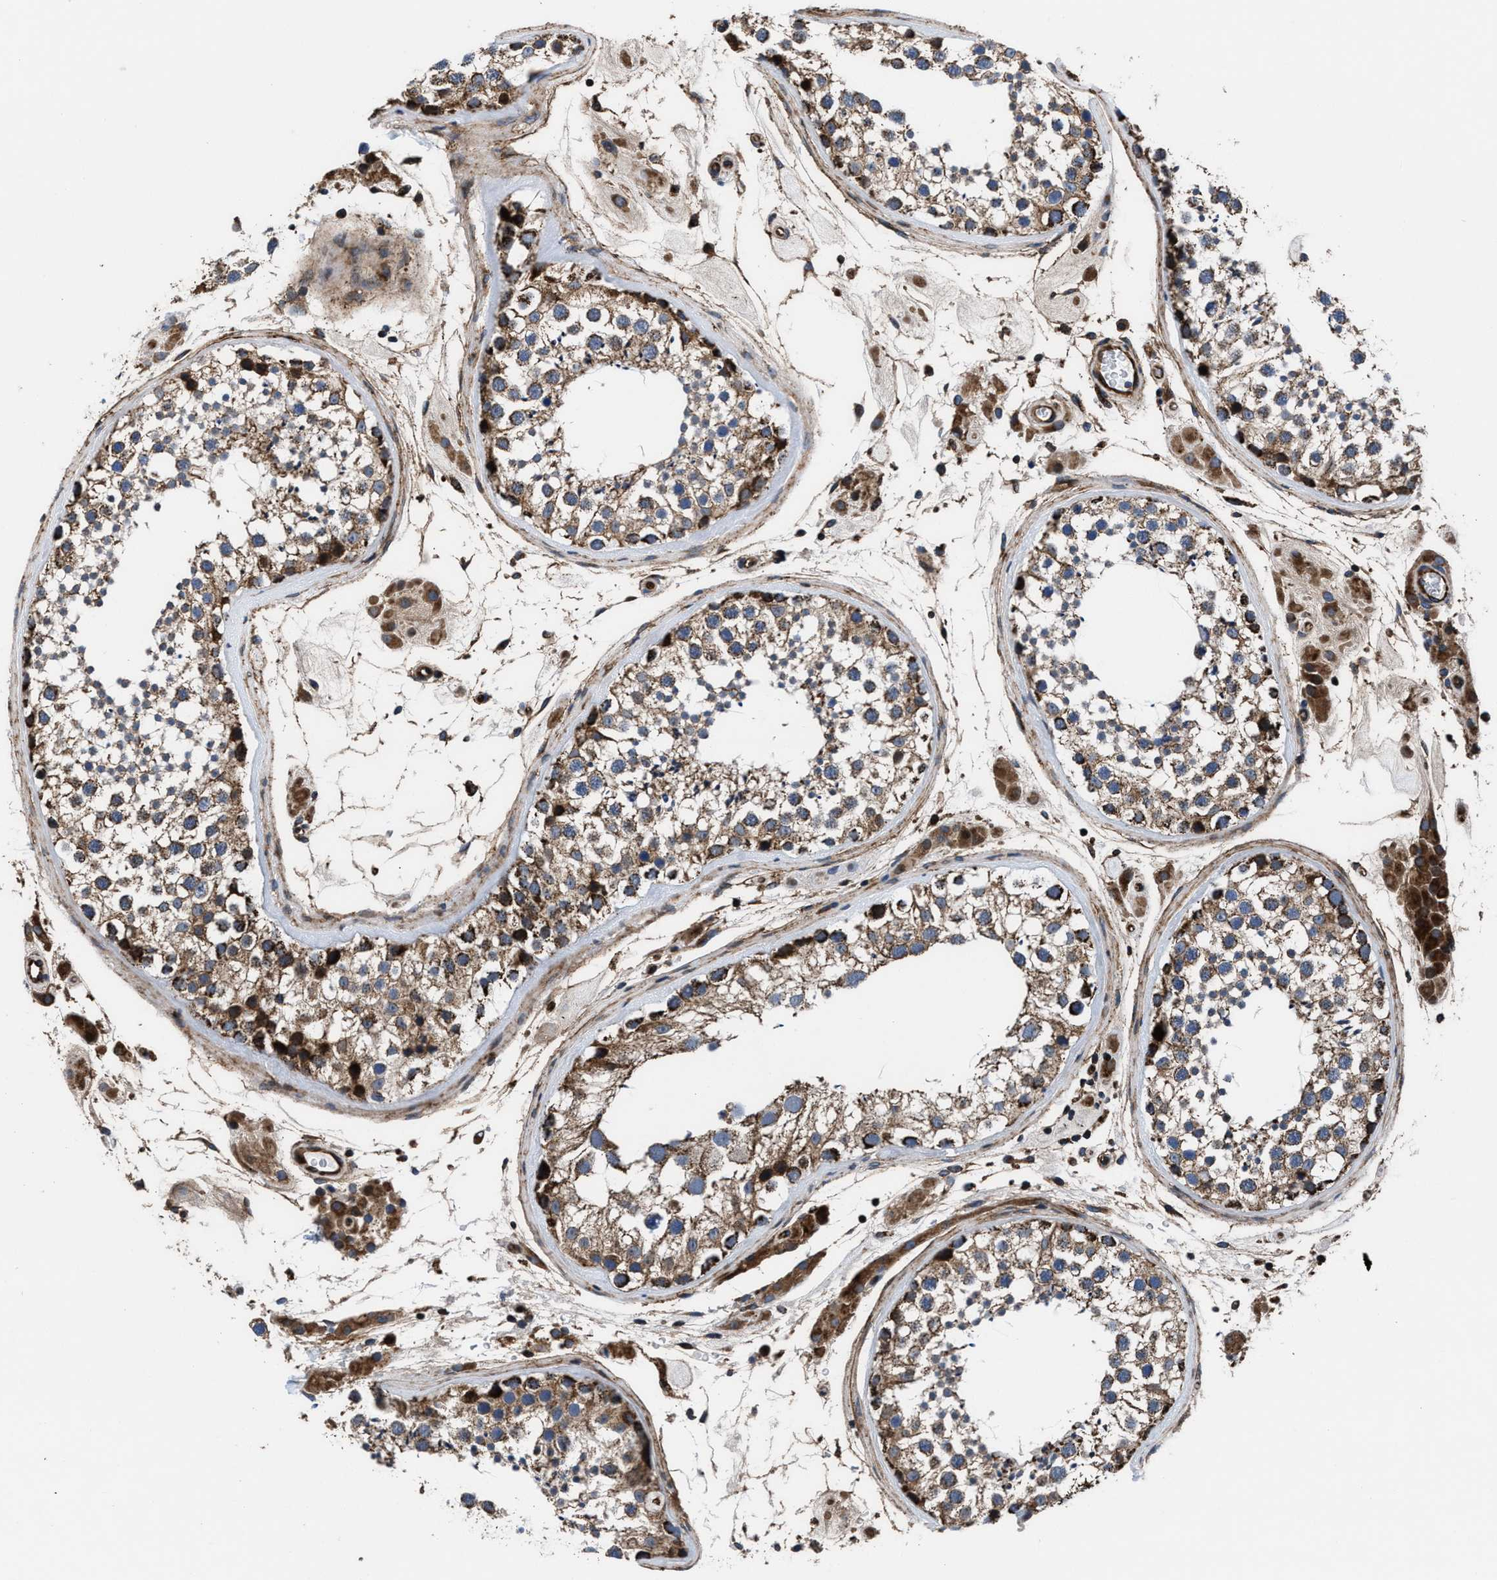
{"staining": {"intensity": "moderate", "quantity": ">75%", "location": "cytoplasmic/membranous"}, "tissue": "testis", "cell_type": "Cells in seminiferous ducts", "image_type": "normal", "snomed": [{"axis": "morphology", "description": "Normal tissue, NOS"}, {"axis": "topography", "description": "Testis"}], "caption": "Immunohistochemistry image of normal testis: human testis stained using immunohistochemistry (IHC) demonstrates medium levels of moderate protein expression localized specifically in the cytoplasmic/membranous of cells in seminiferous ducts, appearing as a cytoplasmic/membranous brown color.", "gene": "PRR15L", "patient": {"sex": "male", "age": 46}}